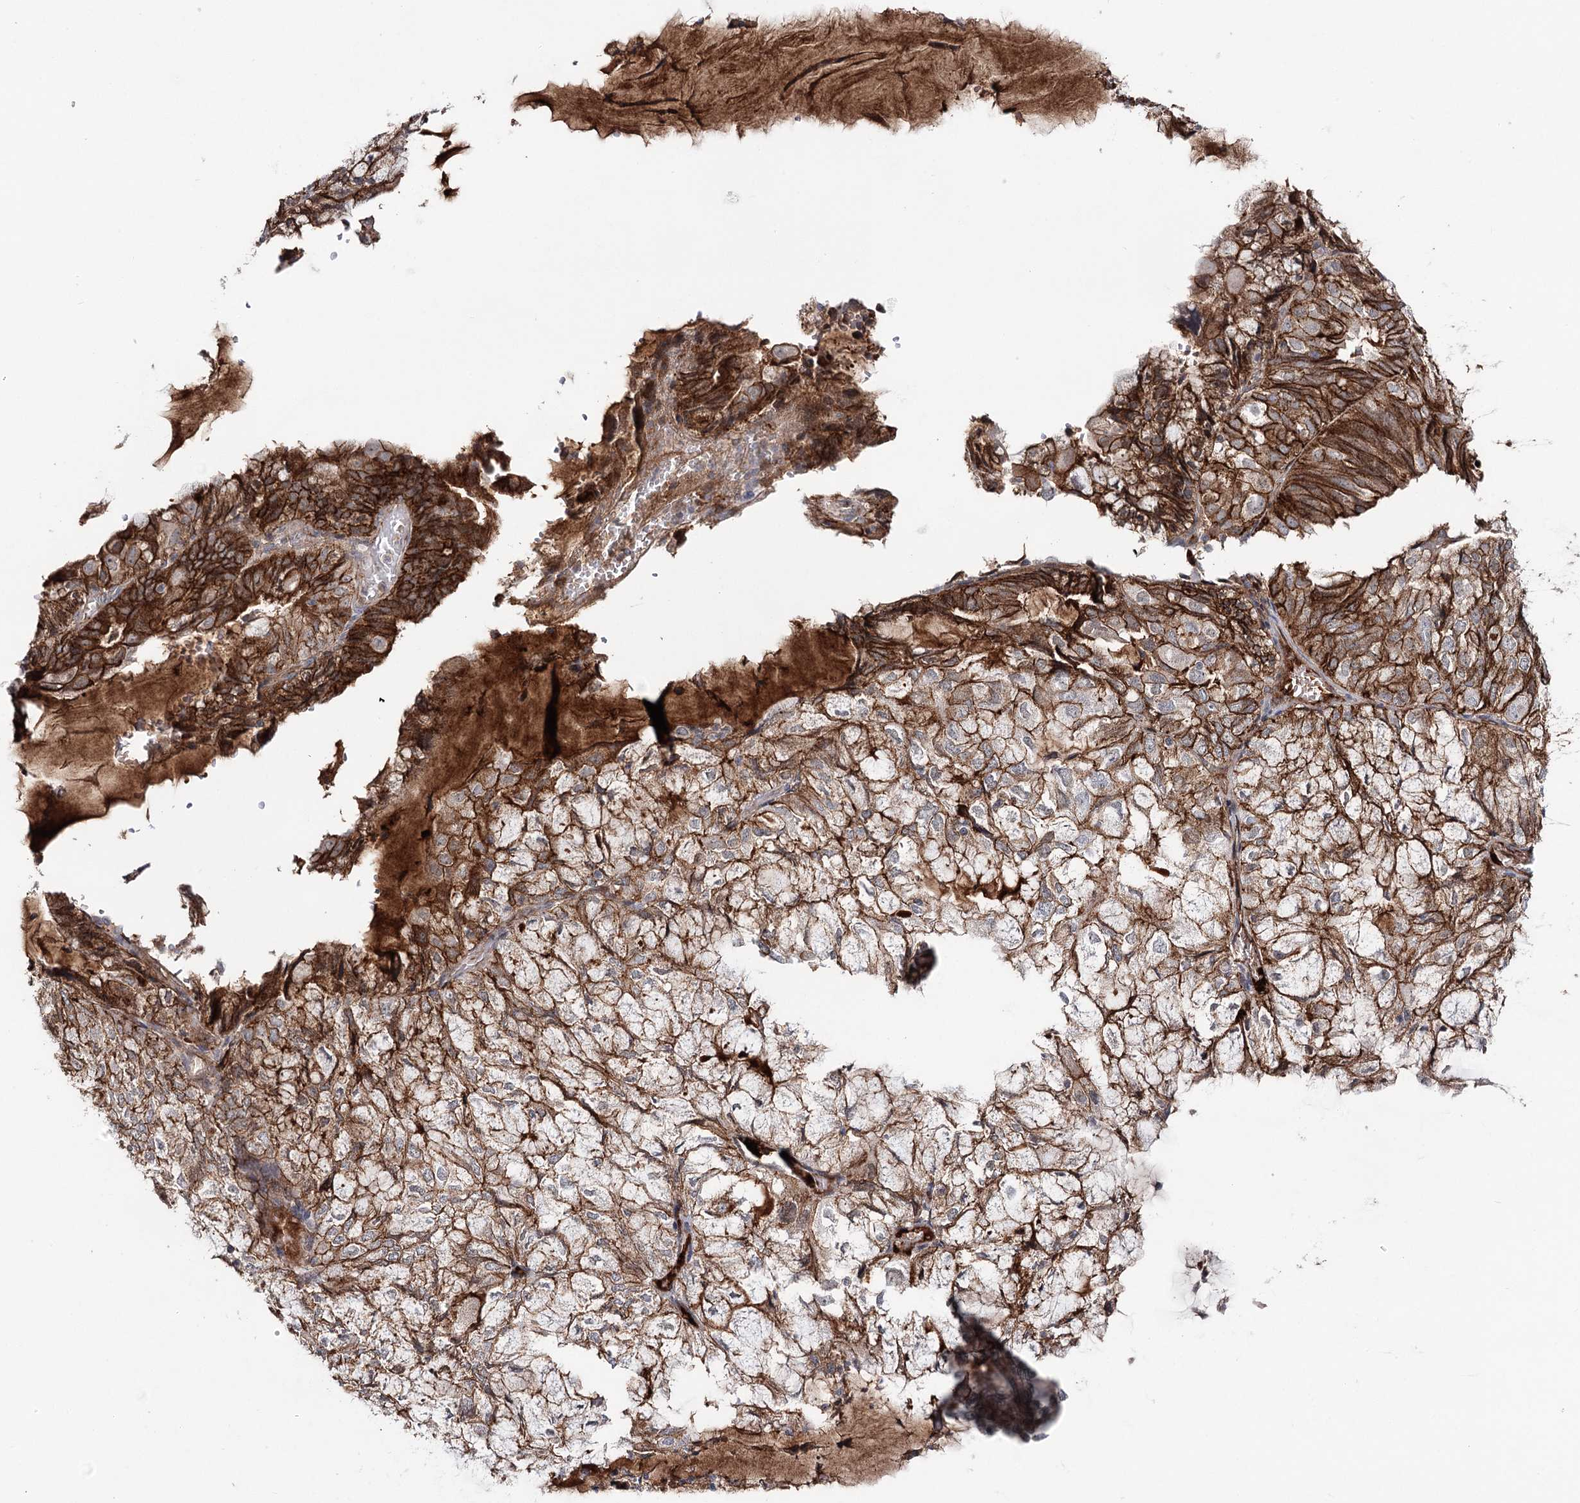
{"staining": {"intensity": "strong", "quantity": ">75%", "location": "cytoplasmic/membranous"}, "tissue": "endometrial cancer", "cell_type": "Tumor cells", "image_type": "cancer", "snomed": [{"axis": "morphology", "description": "Adenocarcinoma, NOS"}, {"axis": "topography", "description": "Endometrium"}], "caption": "DAB immunohistochemical staining of human adenocarcinoma (endometrial) exhibits strong cytoplasmic/membranous protein expression in approximately >75% of tumor cells.", "gene": "PKP4", "patient": {"sex": "female", "age": 81}}